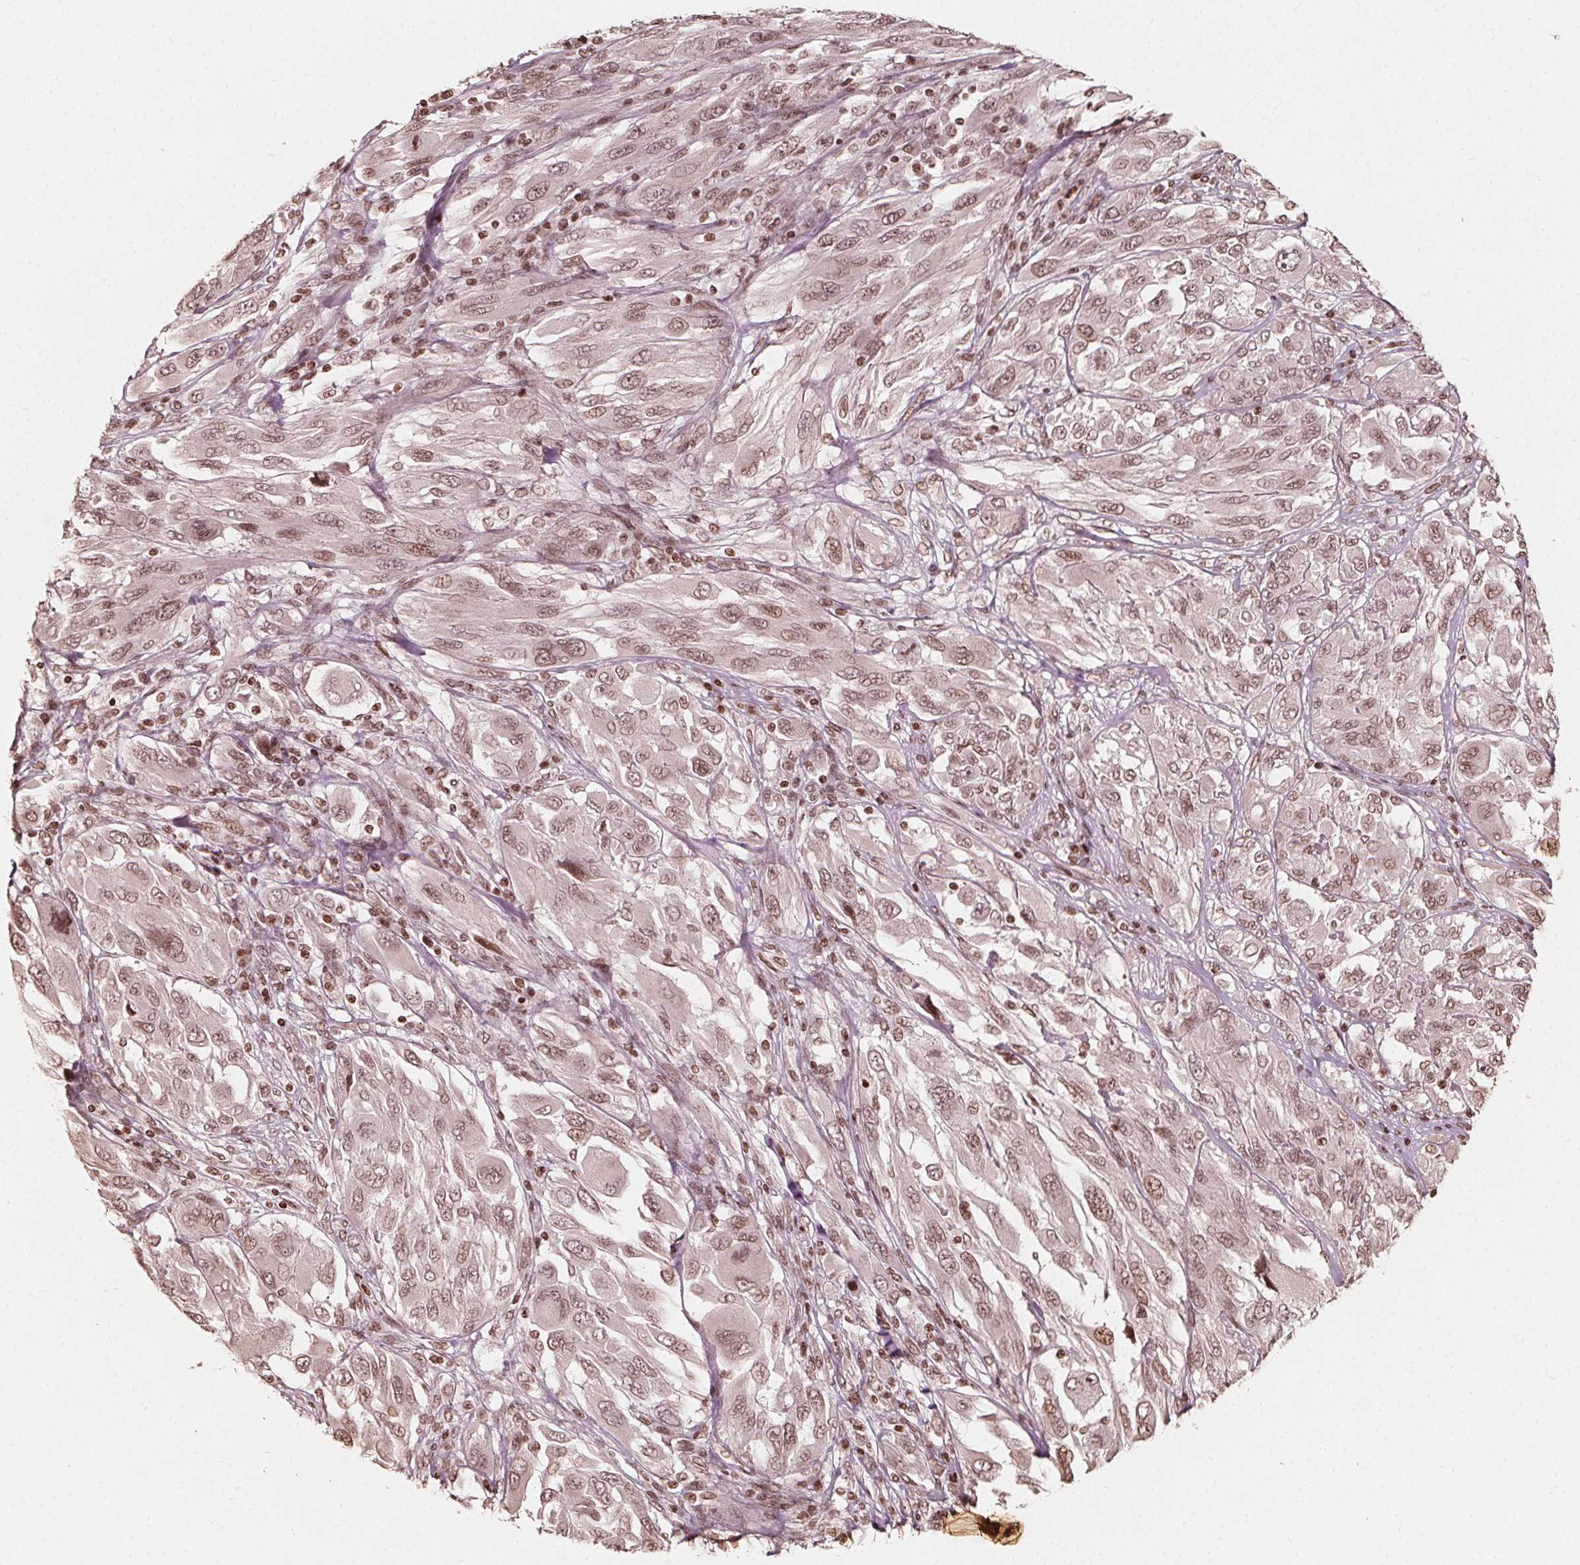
{"staining": {"intensity": "weak", "quantity": ">75%", "location": "nuclear"}, "tissue": "melanoma", "cell_type": "Tumor cells", "image_type": "cancer", "snomed": [{"axis": "morphology", "description": "Malignant melanoma, NOS"}, {"axis": "topography", "description": "Skin"}], "caption": "Immunohistochemistry (IHC) image of human malignant melanoma stained for a protein (brown), which reveals low levels of weak nuclear positivity in about >75% of tumor cells.", "gene": "H3C14", "patient": {"sex": "female", "age": 91}}